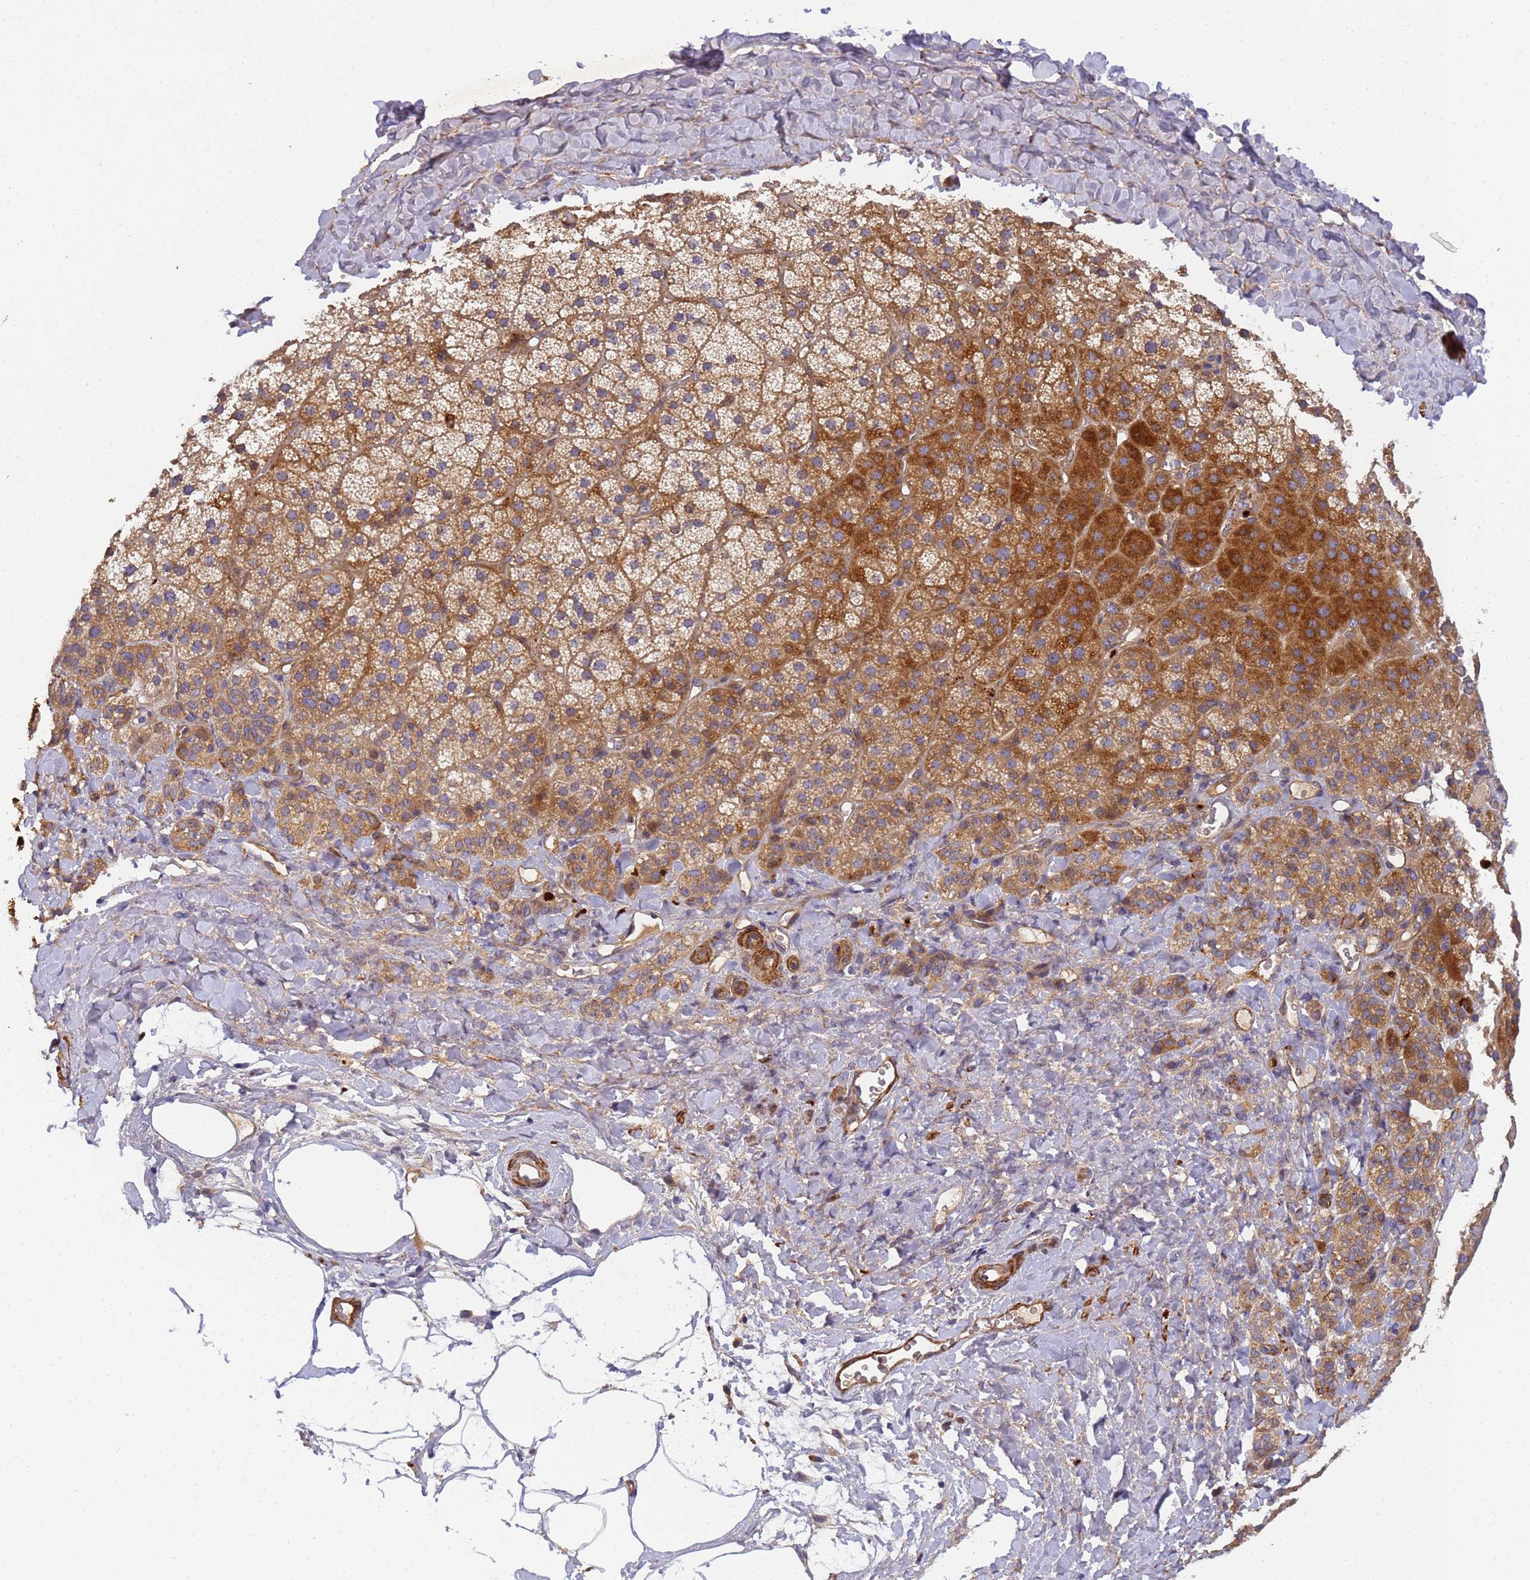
{"staining": {"intensity": "strong", "quantity": "25%-75%", "location": "cytoplasmic/membranous"}, "tissue": "adrenal gland", "cell_type": "Glandular cells", "image_type": "normal", "snomed": [{"axis": "morphology", "description": "Normal tissue, NOS"}, {"axis": "topography", "description": "Adrenal gland"}], "caption": "Human adrenal gland stained for a protein (brown) reveals strong cytoplasmic/membranous positive staining in about 25%-75% of glandular cells.", "gene": "RALGAPA2", "patient": {"sex": "male", "age": 57}}